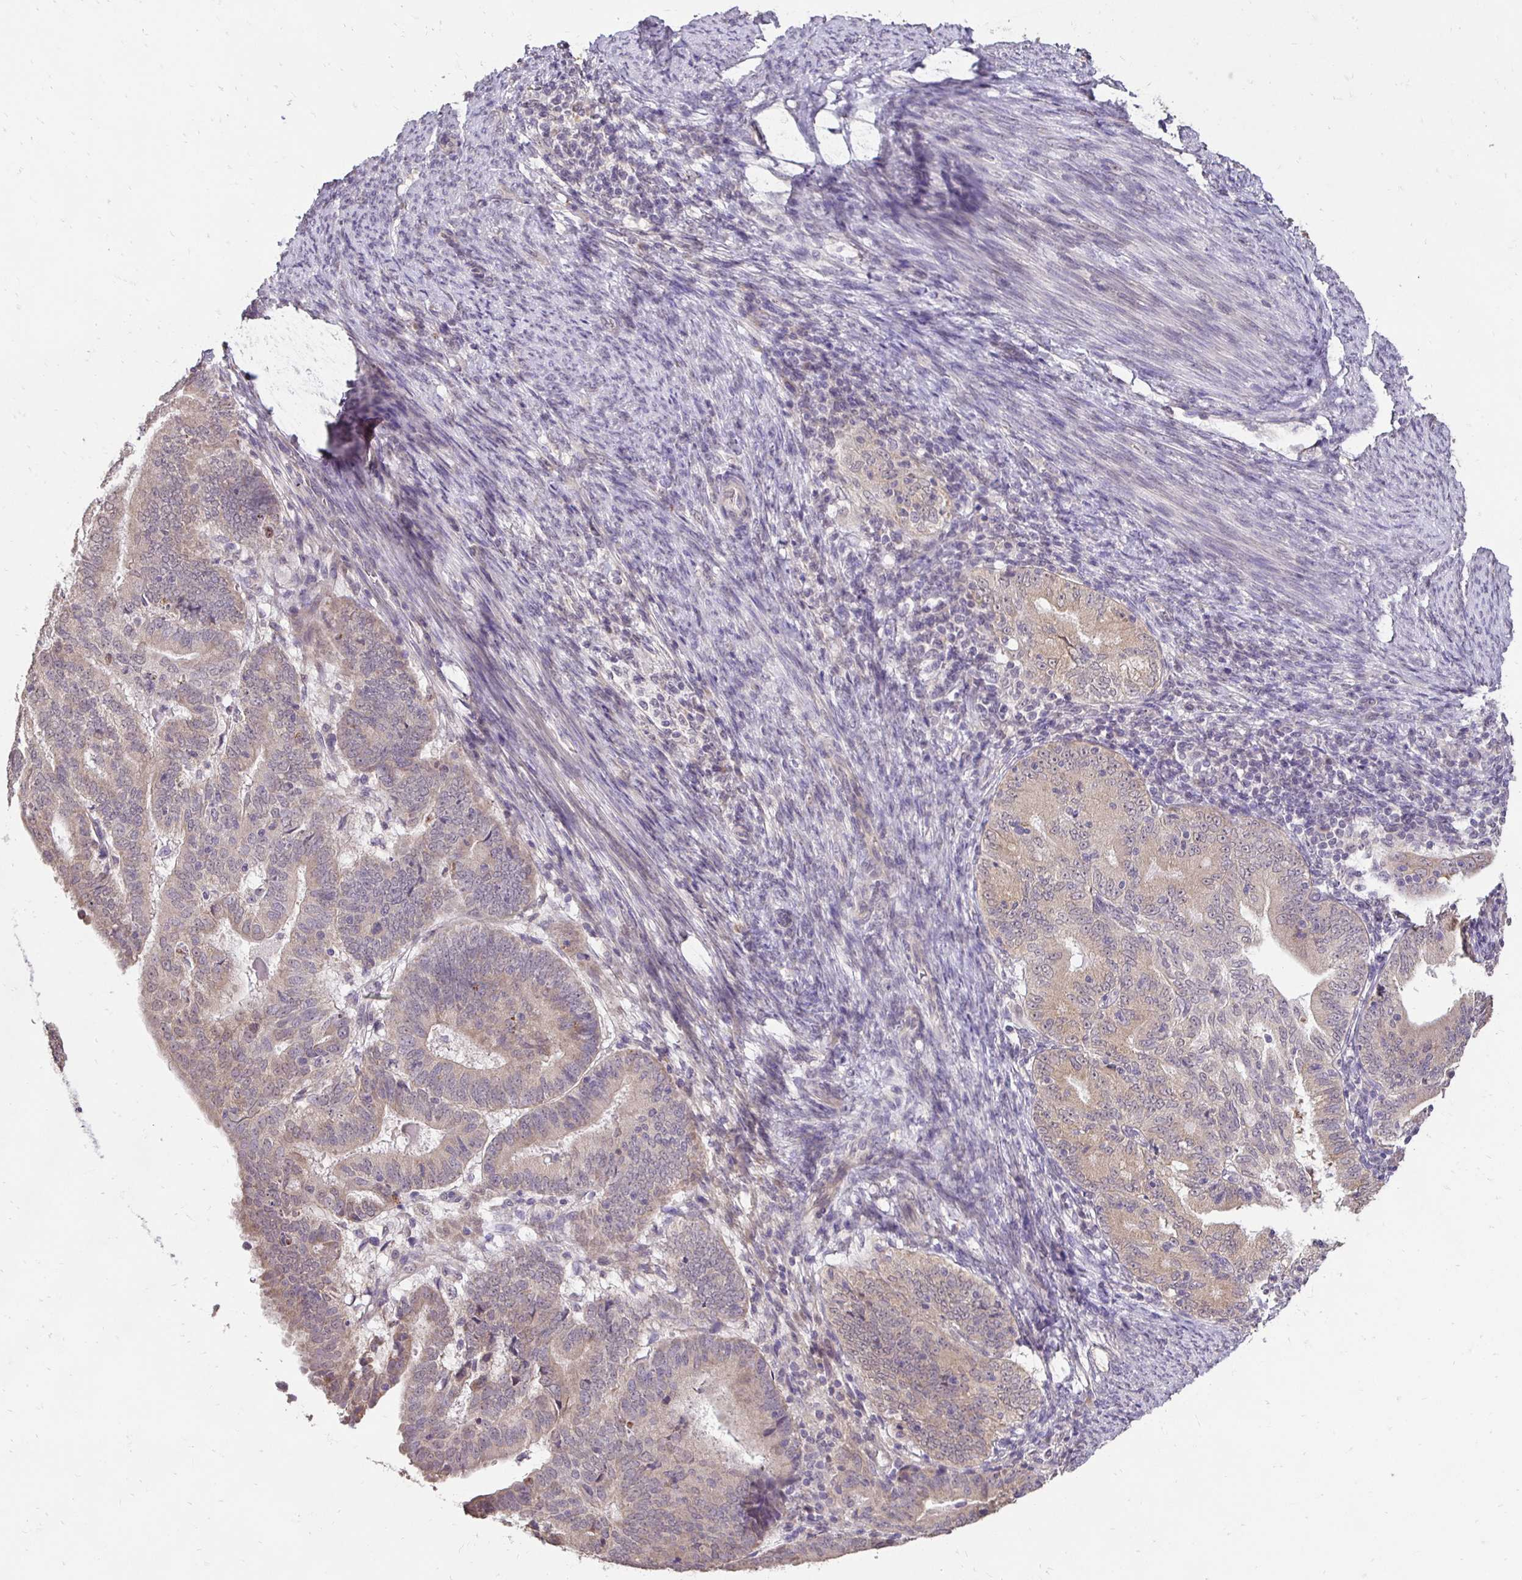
{"staining": {"intensity": "weak", "quantity": ">75%", "location": "cytoplasmic/membranous"}, "tissue": "endometrial cancer", "cell_type": "Tumor cells", "image_type": "cancer", "snomed": [{"axis": "morphology", "description": "Adenocarcinoma, NOS"}, {"axis": "topography", "description": "Endometrium"}], "caption": "Brown immunohistochemical staining in human endometrial adenocarcinoma reveals weak cytoplasmic/membranous expression in approximately >75% of tumor cells. The protein is stained brown, and the nuclei are stained in blue (DAB IHC with brightfield microscopy, high magnification).", "gene": "RHEBL1", "patient": {"sex": "female", "age": 70}}